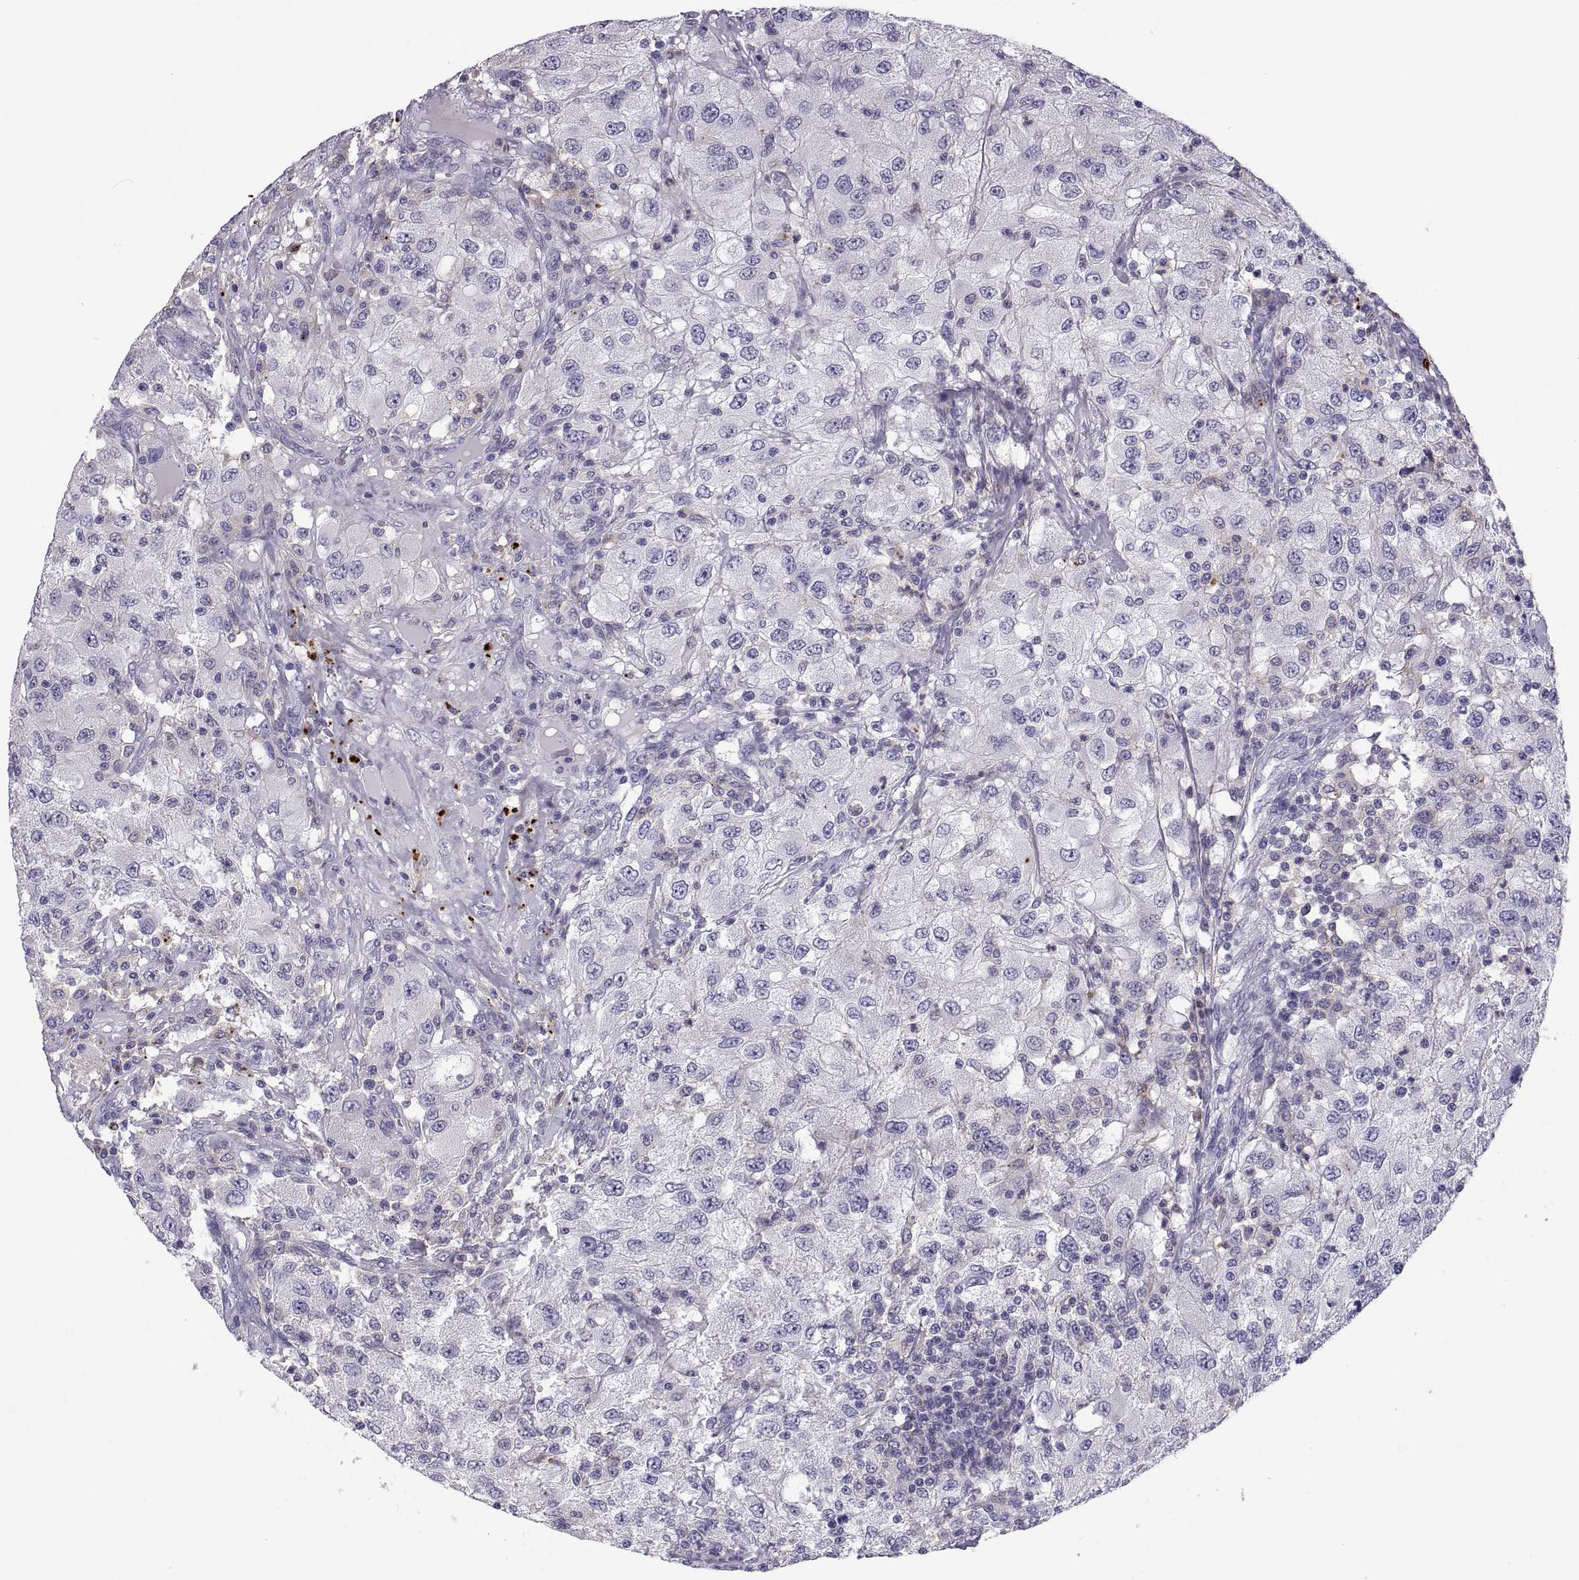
{"staining": {"intensity": "negative", "quantity": "none", "location": "none"}, "tissue": "renal cancer", "cell_type": "Tumor cells", "image_type": "cancer", "snomed": [{"axis": "morphology", "description": "Adenocarcinoma, NOS"}, {"axis": "topography", "description": "Kidney"}], "caption": "This micrograph is of renal cancer stained with immunohistochemistry to label a protein in brown with the nuclei are counter-stained blue. There is no positivity in tumor cells.", "gene": "RGS19", "patient": {"sex": "female", "age": 67}}